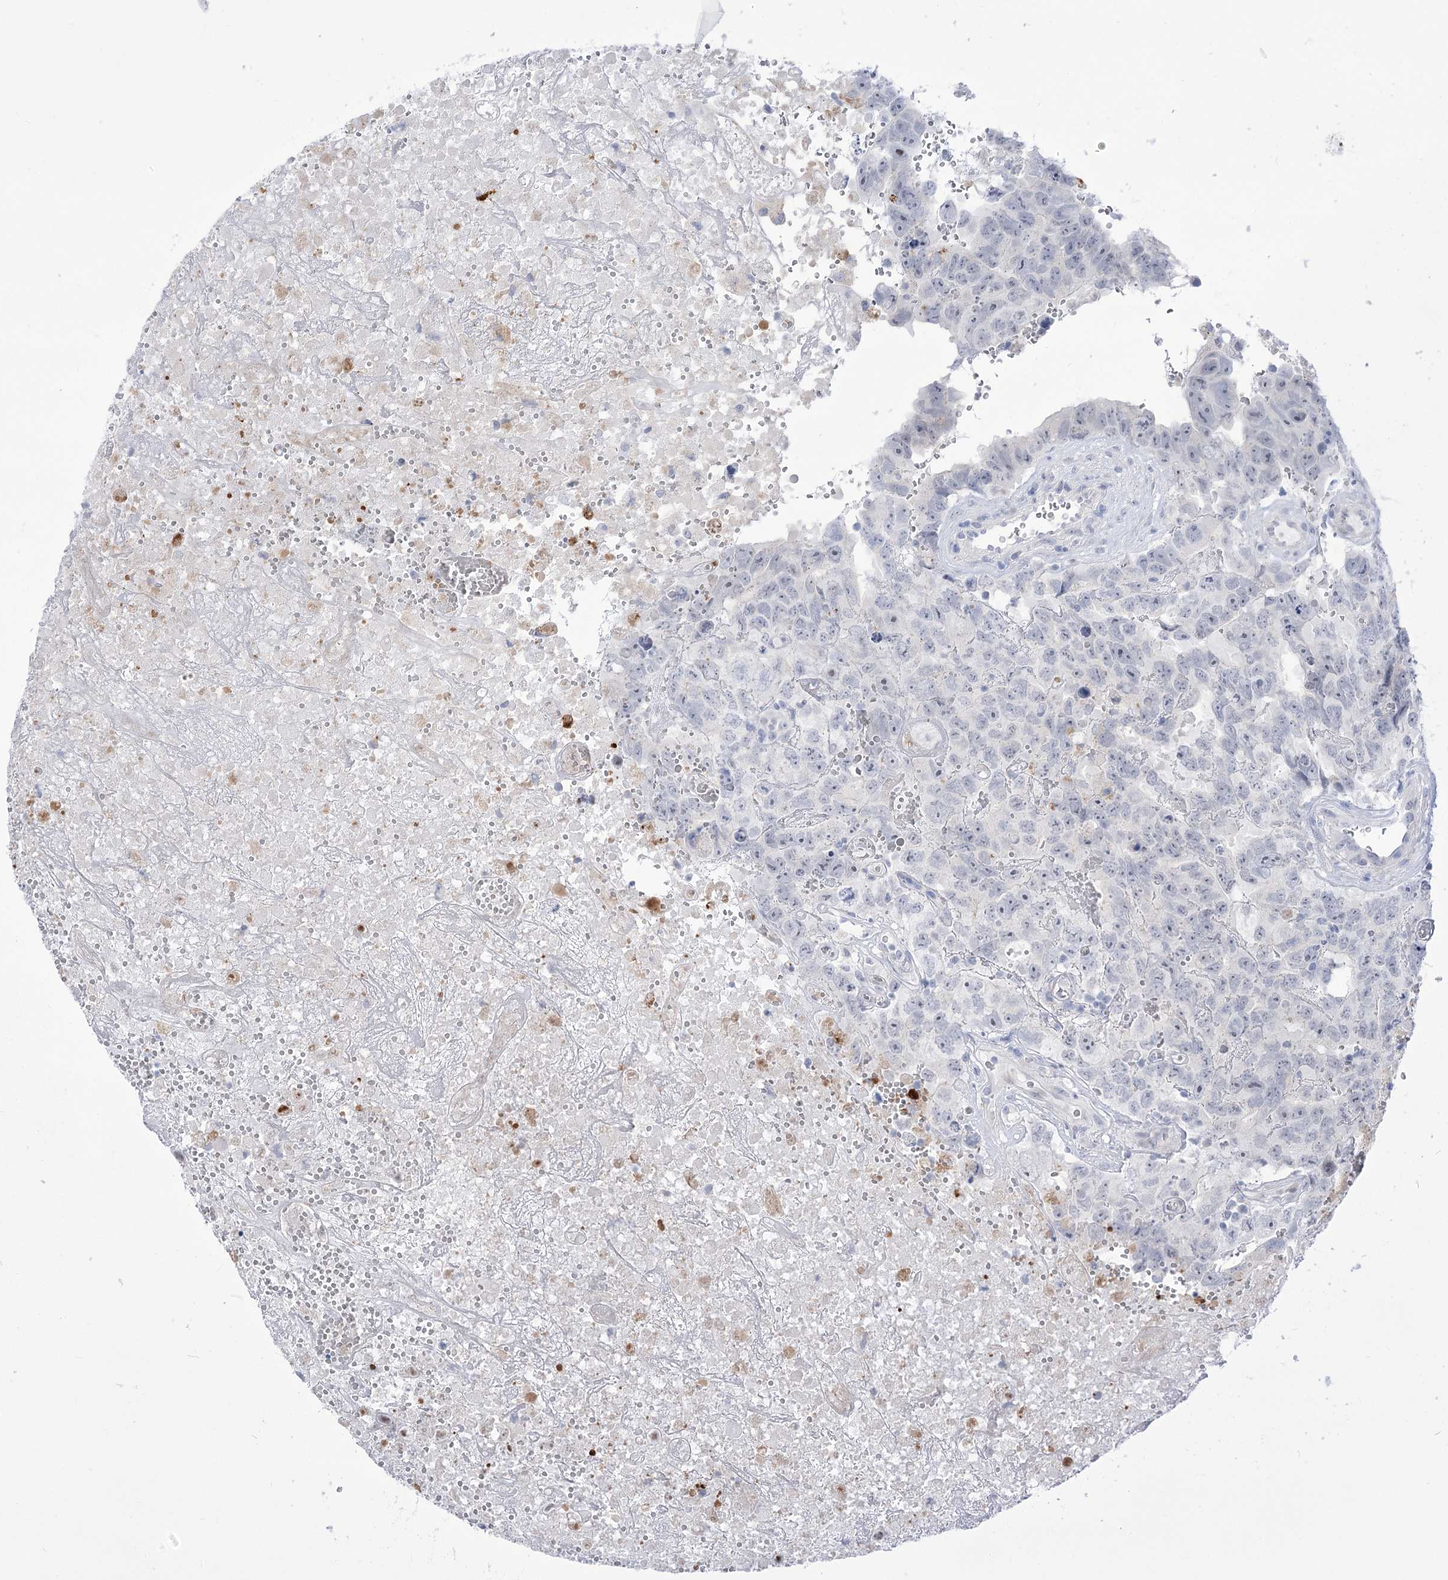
{"staining": {"intensity": "negative", "quantity": "none", "location": "none"}, "tissue": "testis cancer", "cell_type": "Tumor cells", "image_type": "cancer", "snomed": [{"axis": "morphology", "description": "Carcinoma, Embryonal, NOS"}, {"axis": "topography", "description": "Testis"}], "caption": "Image shows no protein positivity in tumor cells of testis embryonal carcinoma tissue.", "gene": "BEND7", "patient": {"sex": "male", "age": 45}}